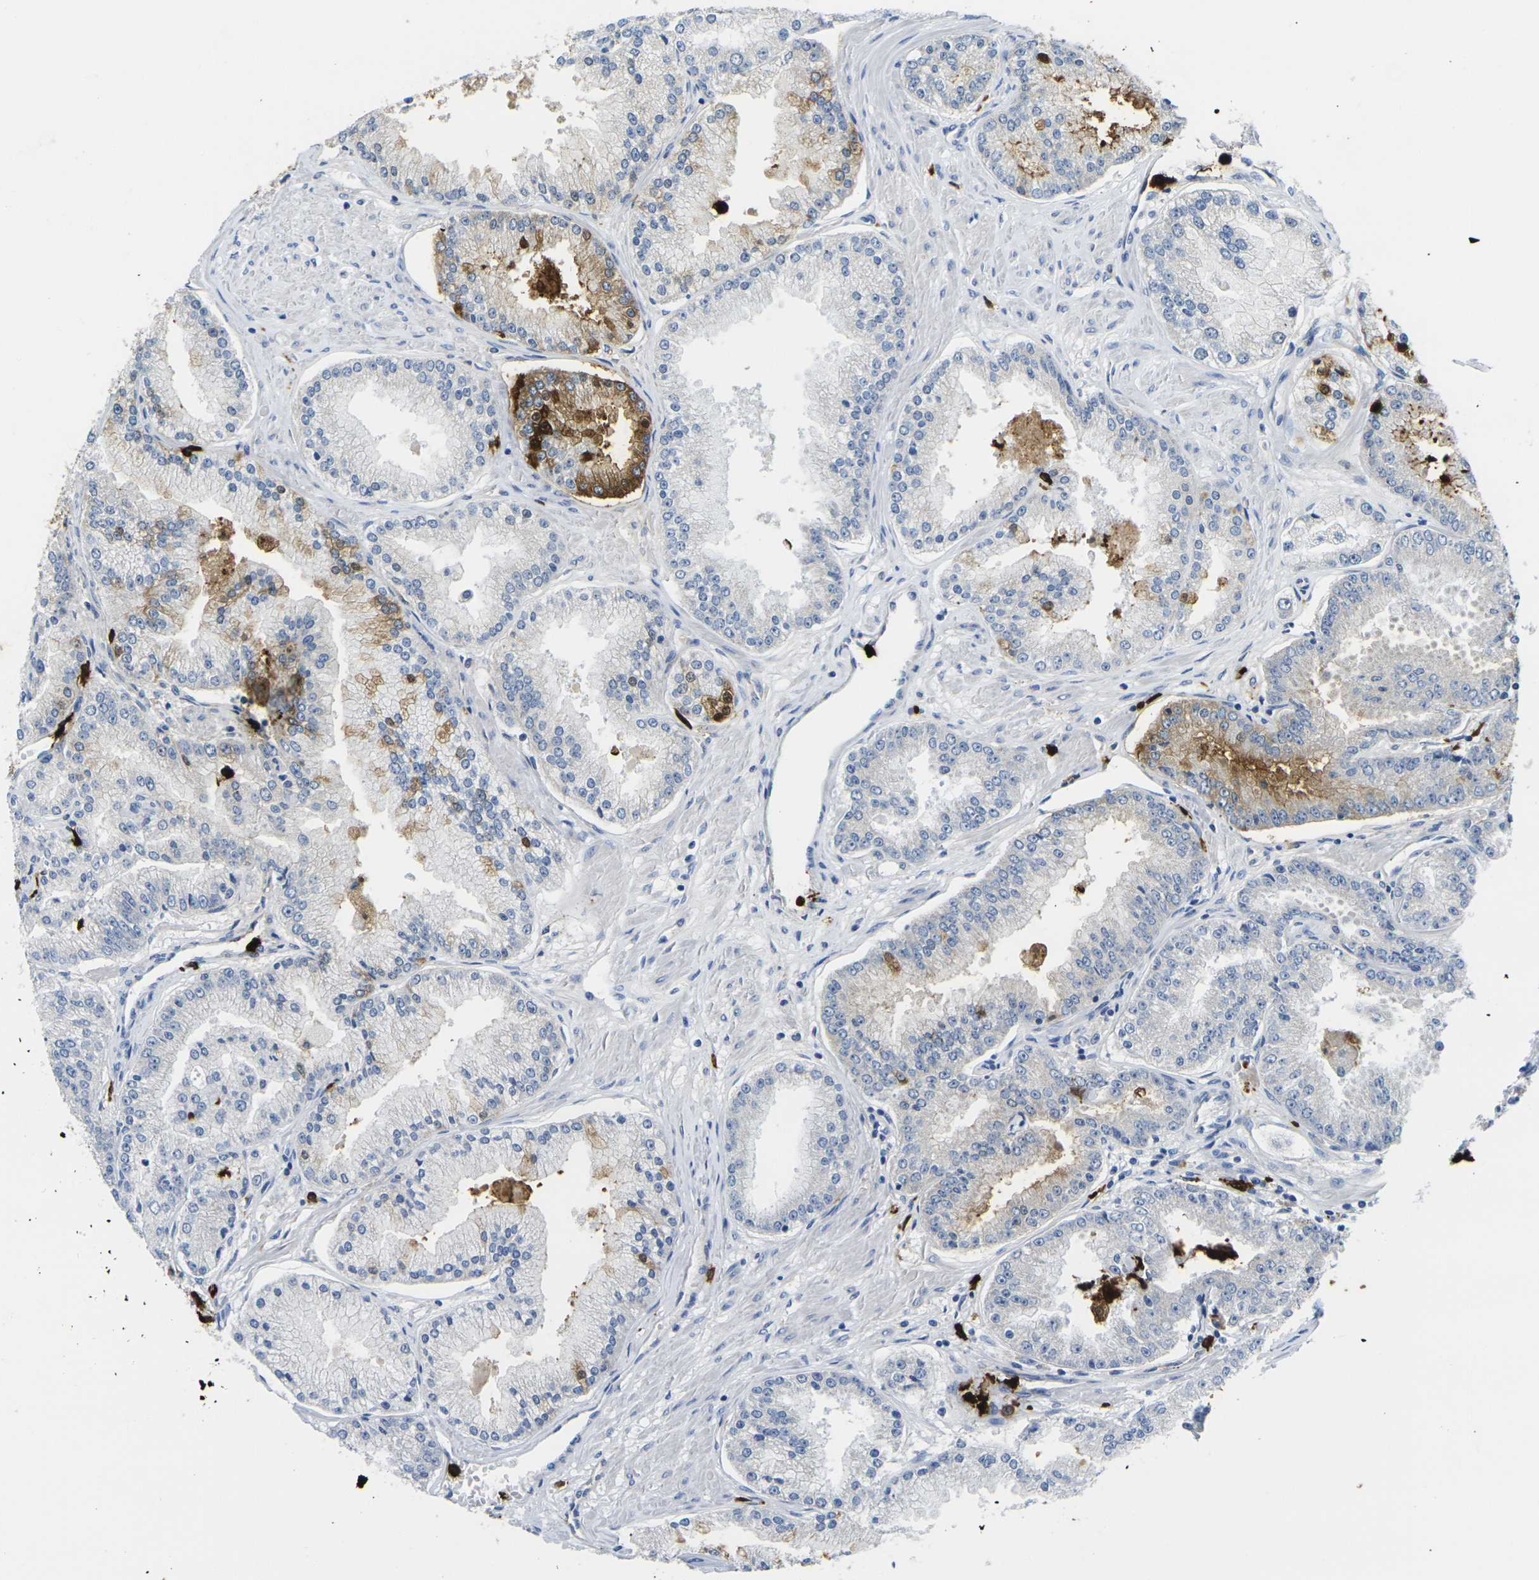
{"staining": {"intensity": "strong", "quantity": "<25%", "location": "cytoplasmic/membranous,nuclear"}, "tissue": "prostate cancer", "cell_type": "Tumor cells", "image_type": "cancer", "snomed": [{"axis": "morphology", "description": "Adenocarcinoma, High grade"}, {"axis": "topography", "description": "Prostate"}], "caption": "DAB immunohistochemical staining of prostate cancer (adenocarcinoma (high-grade)) displays strong cytoplasmic/membranous and nuclear protein staining in about <25% of tumor cells.", "gene": "S100A9", "patient": {"sex": "male", "age": 61}}